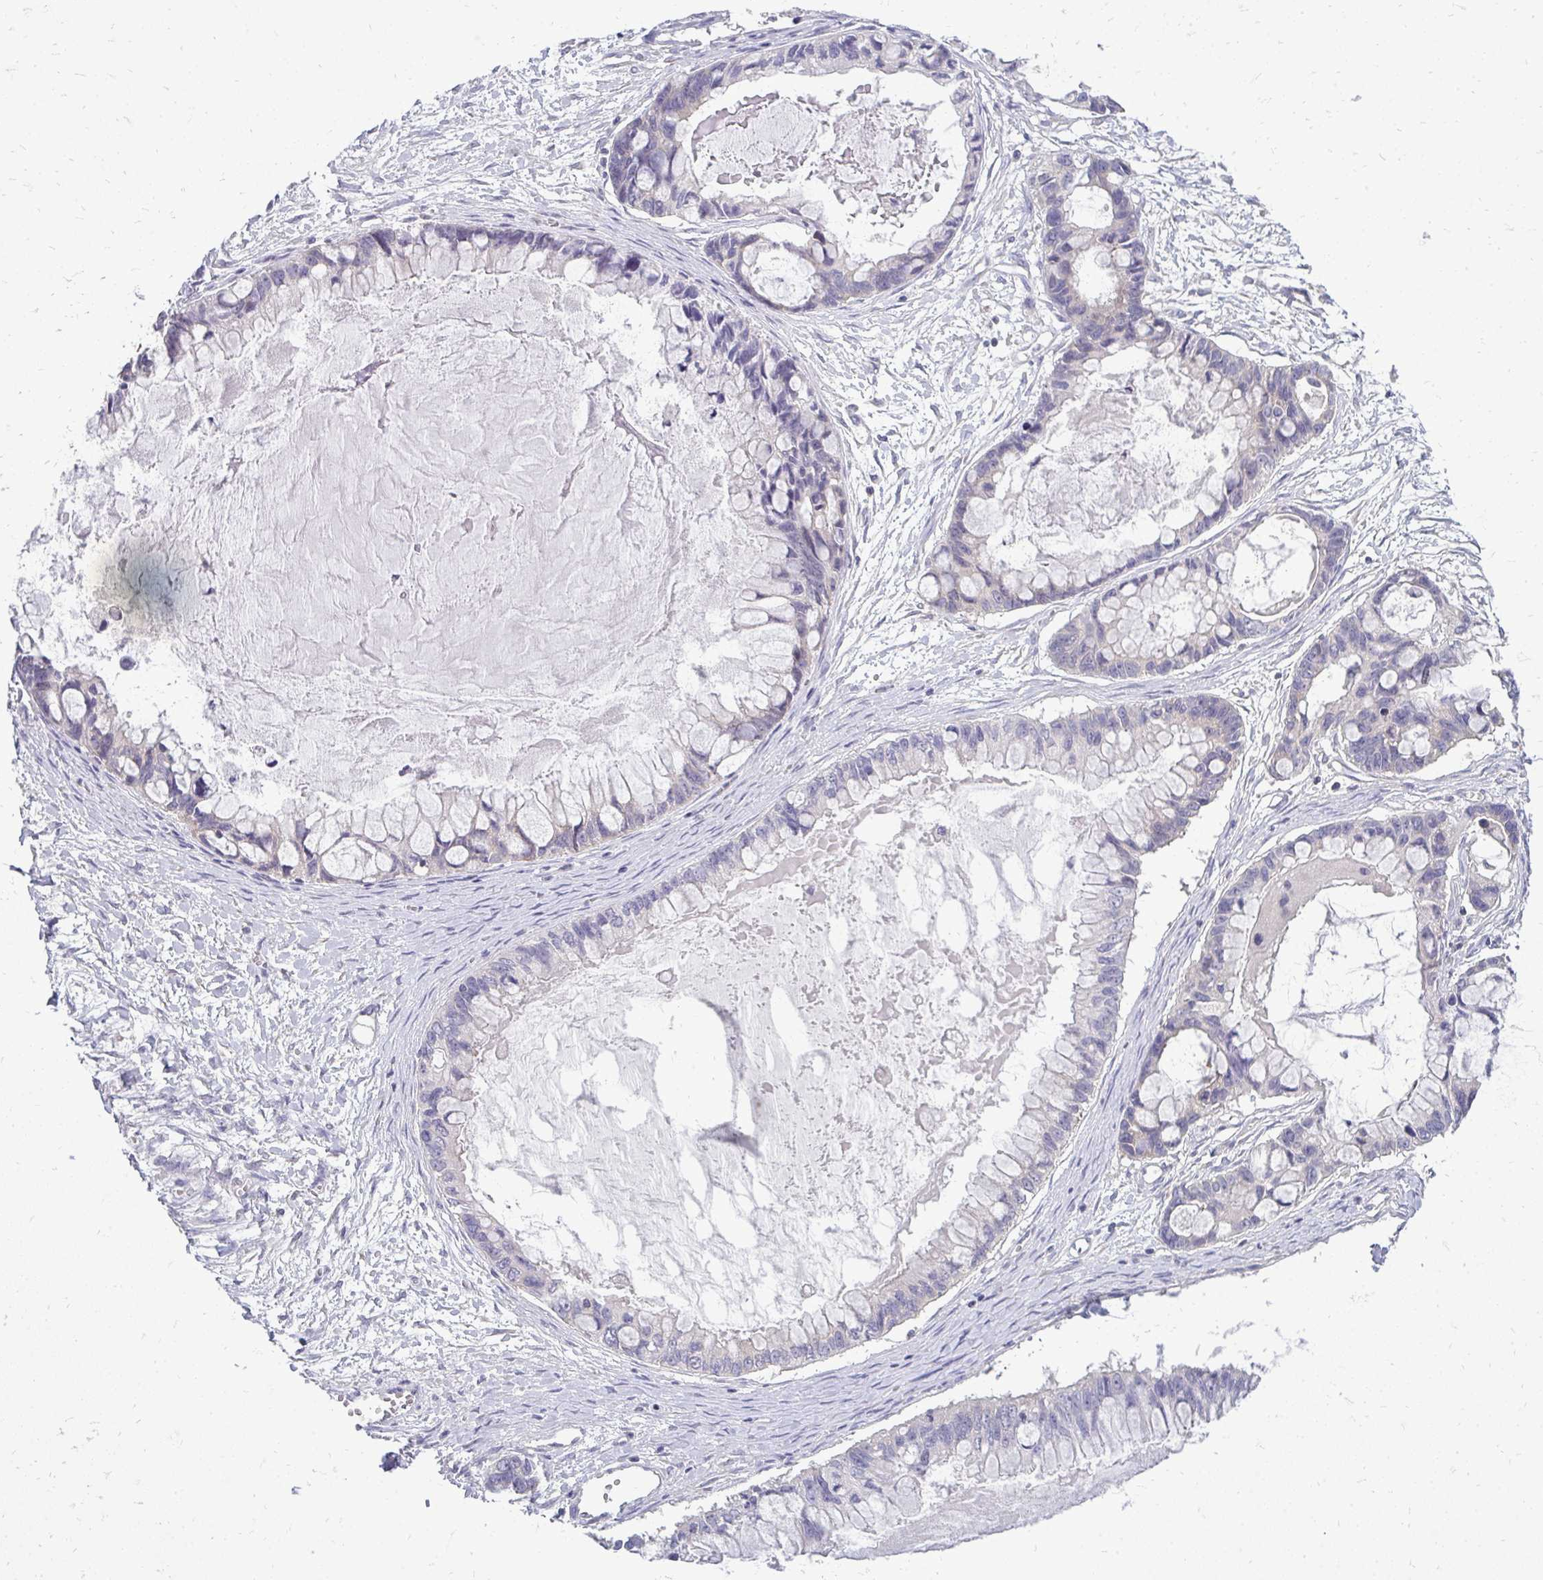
{"staining": {"intensity": "weak", "quantity": "<25%", "location": "cytoplasmic/membranous"}, "tissue": "ovarian cancer", "cell_type": "Tumor cells", "image_type": "cancer", "snomed": [{"axis": "morphology", "description": "Cystadenocarcinoma, mucinous, NOS"}, {"axis": "topography", "description": "Ovary"}], "caption": "Ovarian cancer was stained to show a protein in brown. There is no significant staining in tumor cells. (DAB (3,3'-diaminobenzidine) immunohistochemistry with hematoxylin counter stain).", "gene": "RPLP2", "patient": {"sex": "female", "age": 63}}